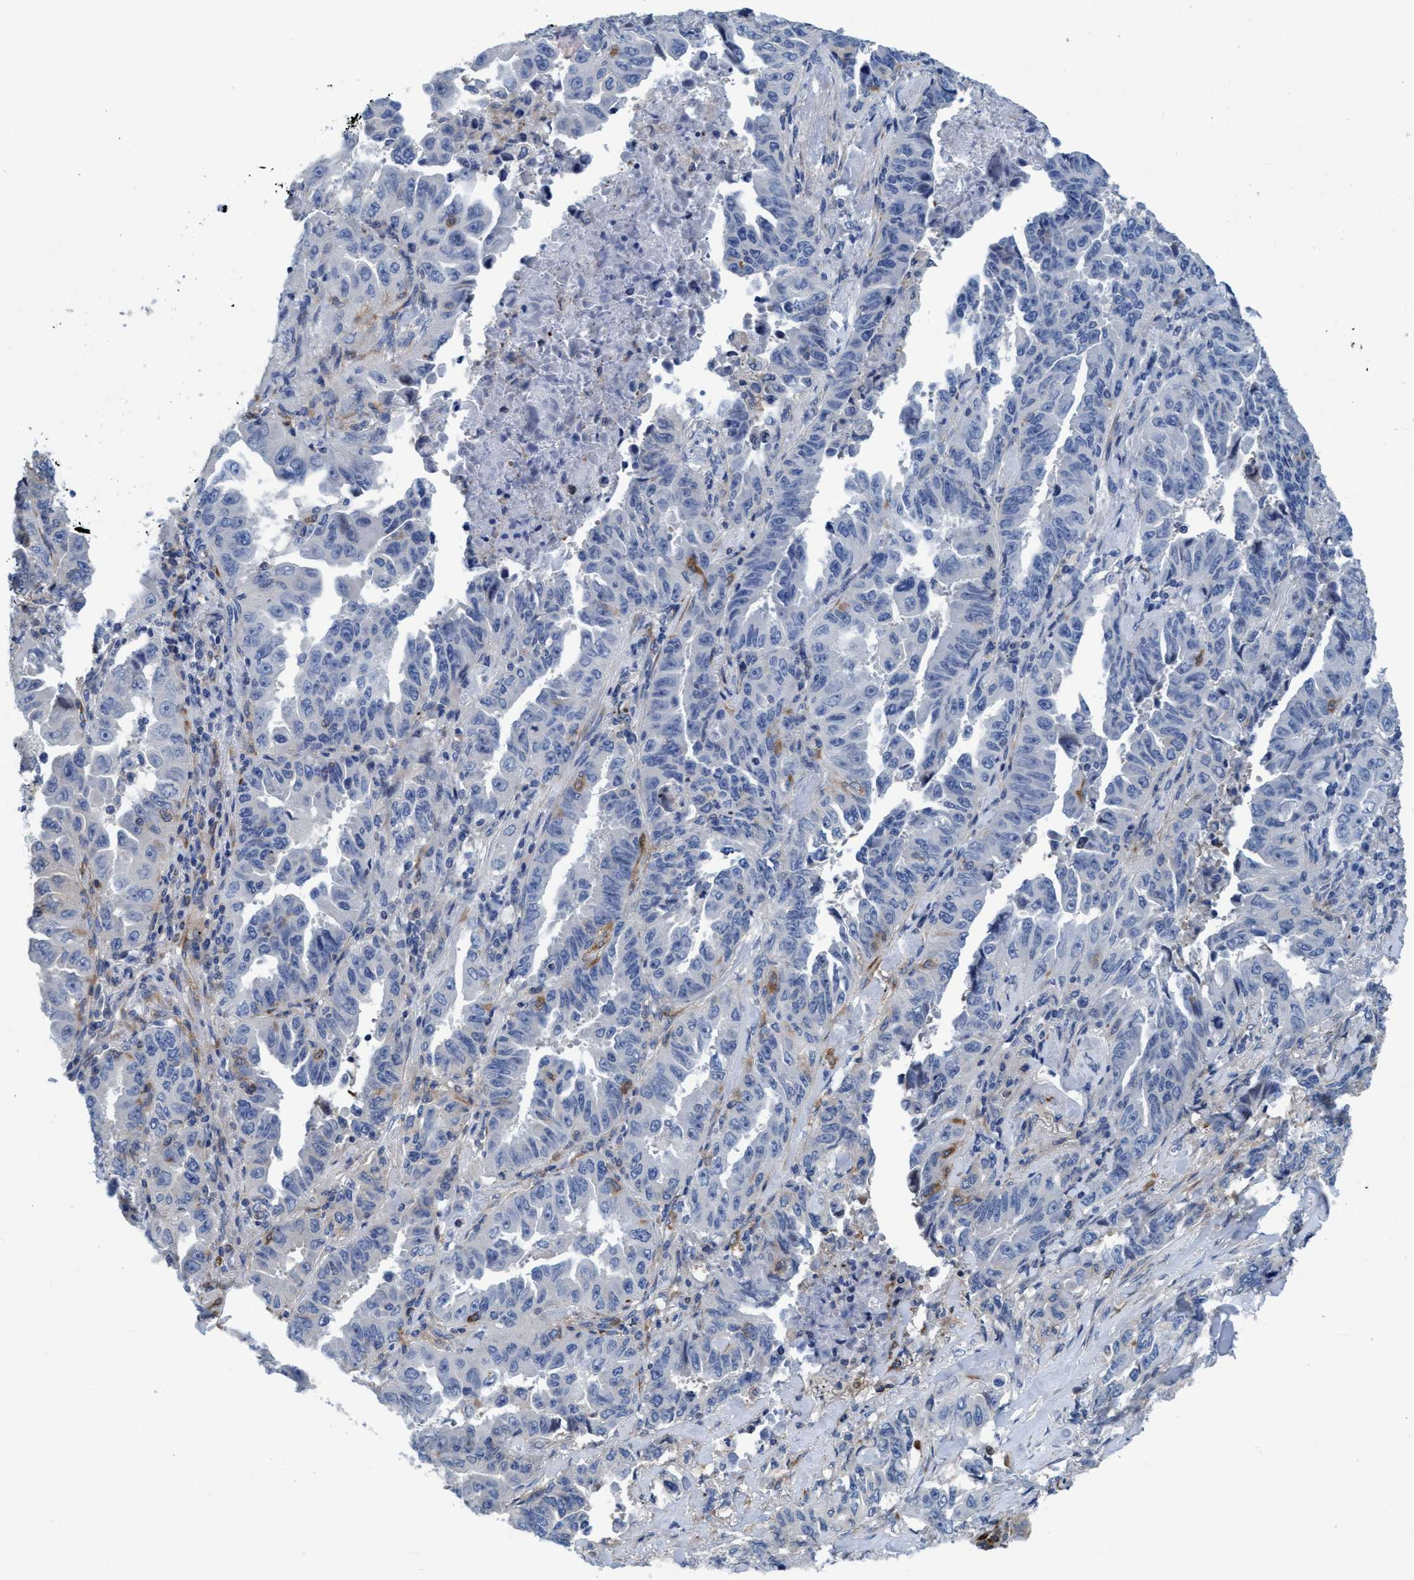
{"staining": {"intensity": "negative", "quantity": "none", "location": "none"}, "tissue": "lung cancer", "cell_type": "Tumor cells", "image_type": "cancer", "snomed": [{"axis": "morphology", "description": "Adenocarcinoma, NOS"}, {"axis": "topography", "description": "Lung"}], "caption": "An immunohistochemistry (IHC) histopathology image of adenocarcinoma (lung) is shown. There is no staining in tumor cells of adenocarcinoma (lung). (Brightfield microscopy of DAB immunohistochemistry (IHC) at high magnification).", "gene": "NMT1", "patient": {"sex": "female", "age": 51}}